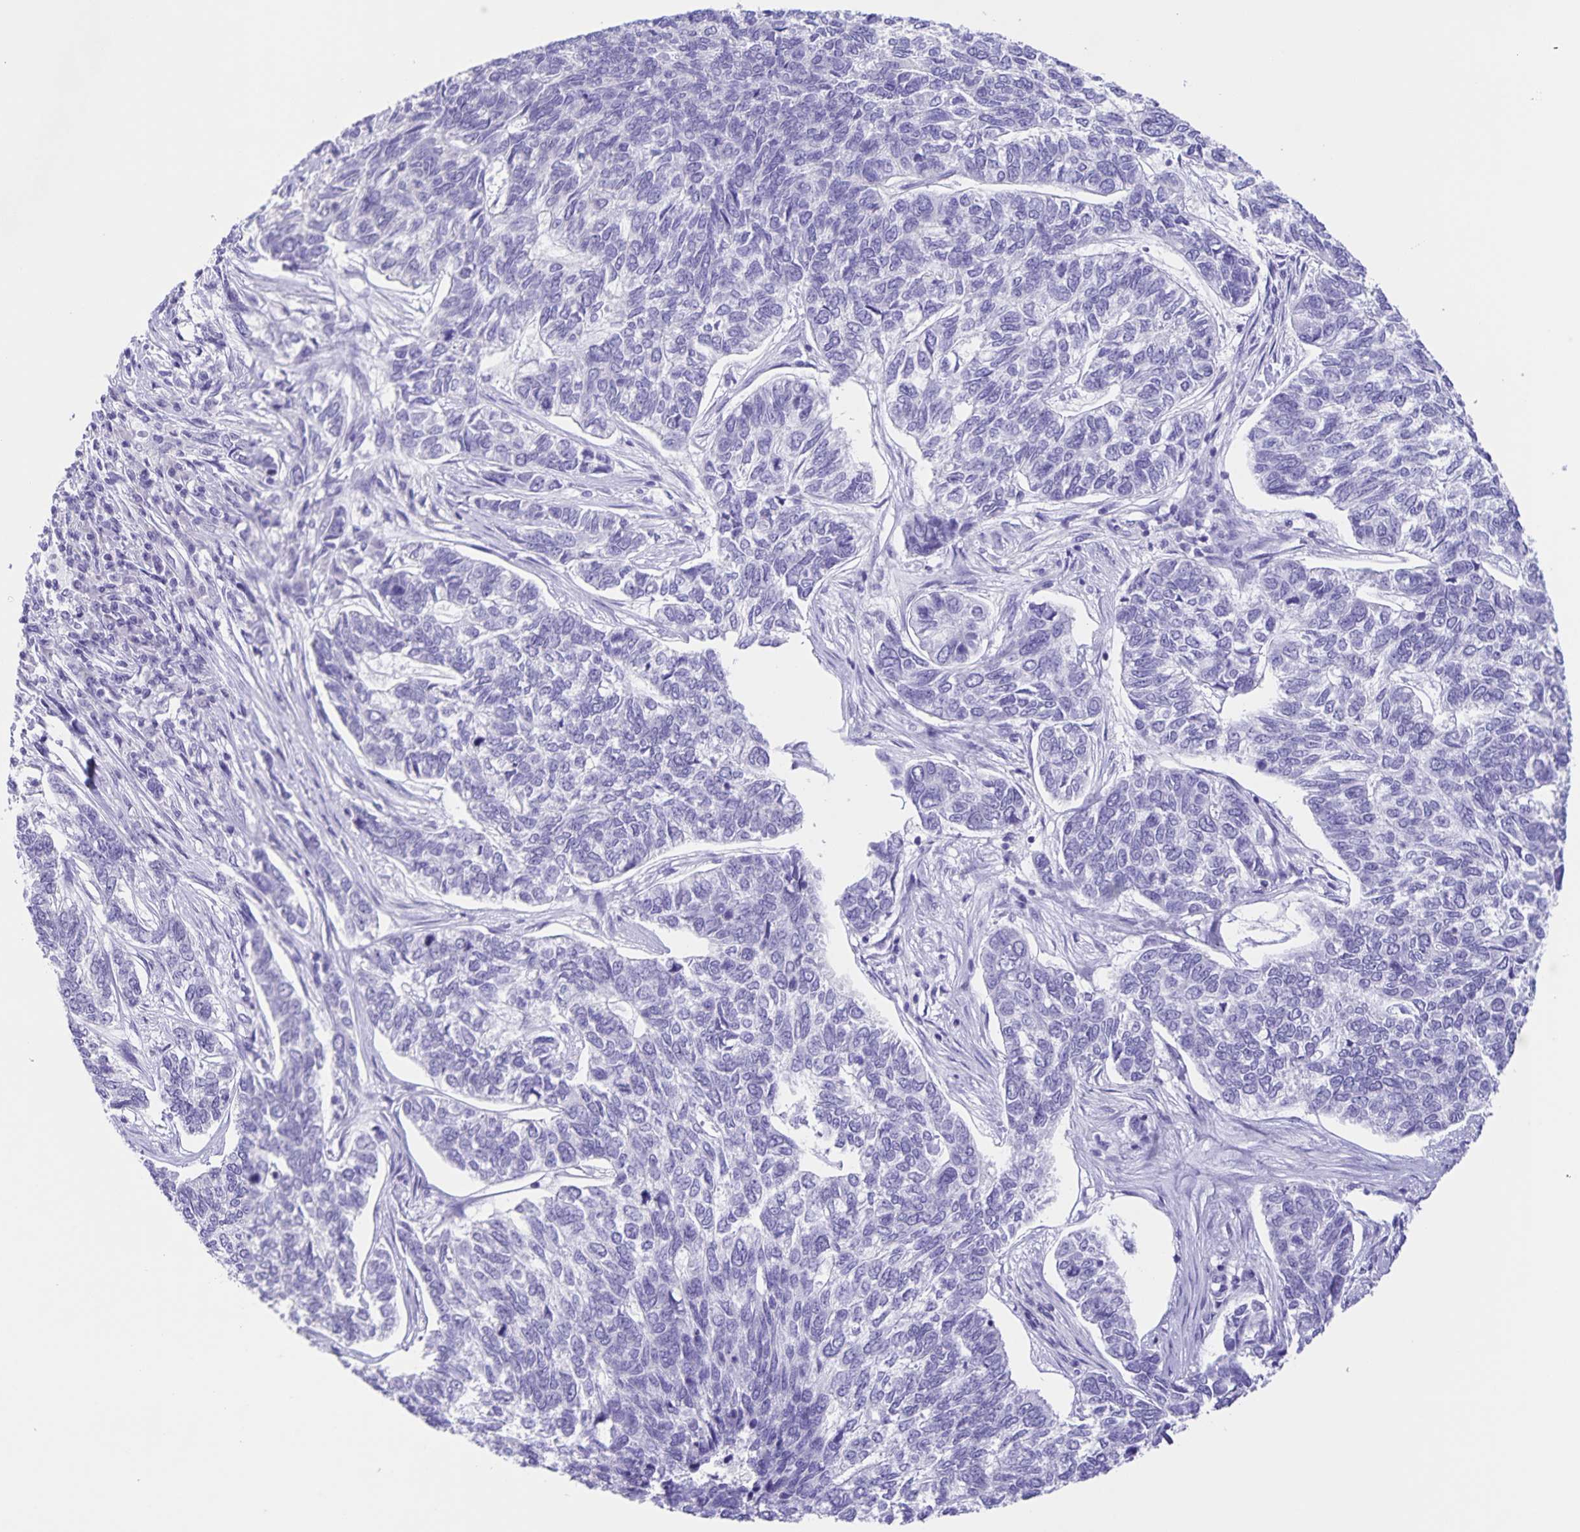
{"staining": {"intensity": "negative", "quantity": "none", "location": "none"}, "tissue": "skin cancer", "cell_type": "Tumor cells", "image_type": "cancer", "snomed": [{"axis": "morphology", "description": "Basal cell carcinoma"}, {"axis": "topography", "description": "Skin"}], "caption": "Immunohistochemistry (IHC) photomicrograph of neoplastic tissue: basal cell carcinoma (skin) stained with DAB (3,3'-diaminobenzidine) reveals no significant protein positivity in tumor cells.", "gene": "CAPSL", "patient": {"sex": "female", "age": 65}}